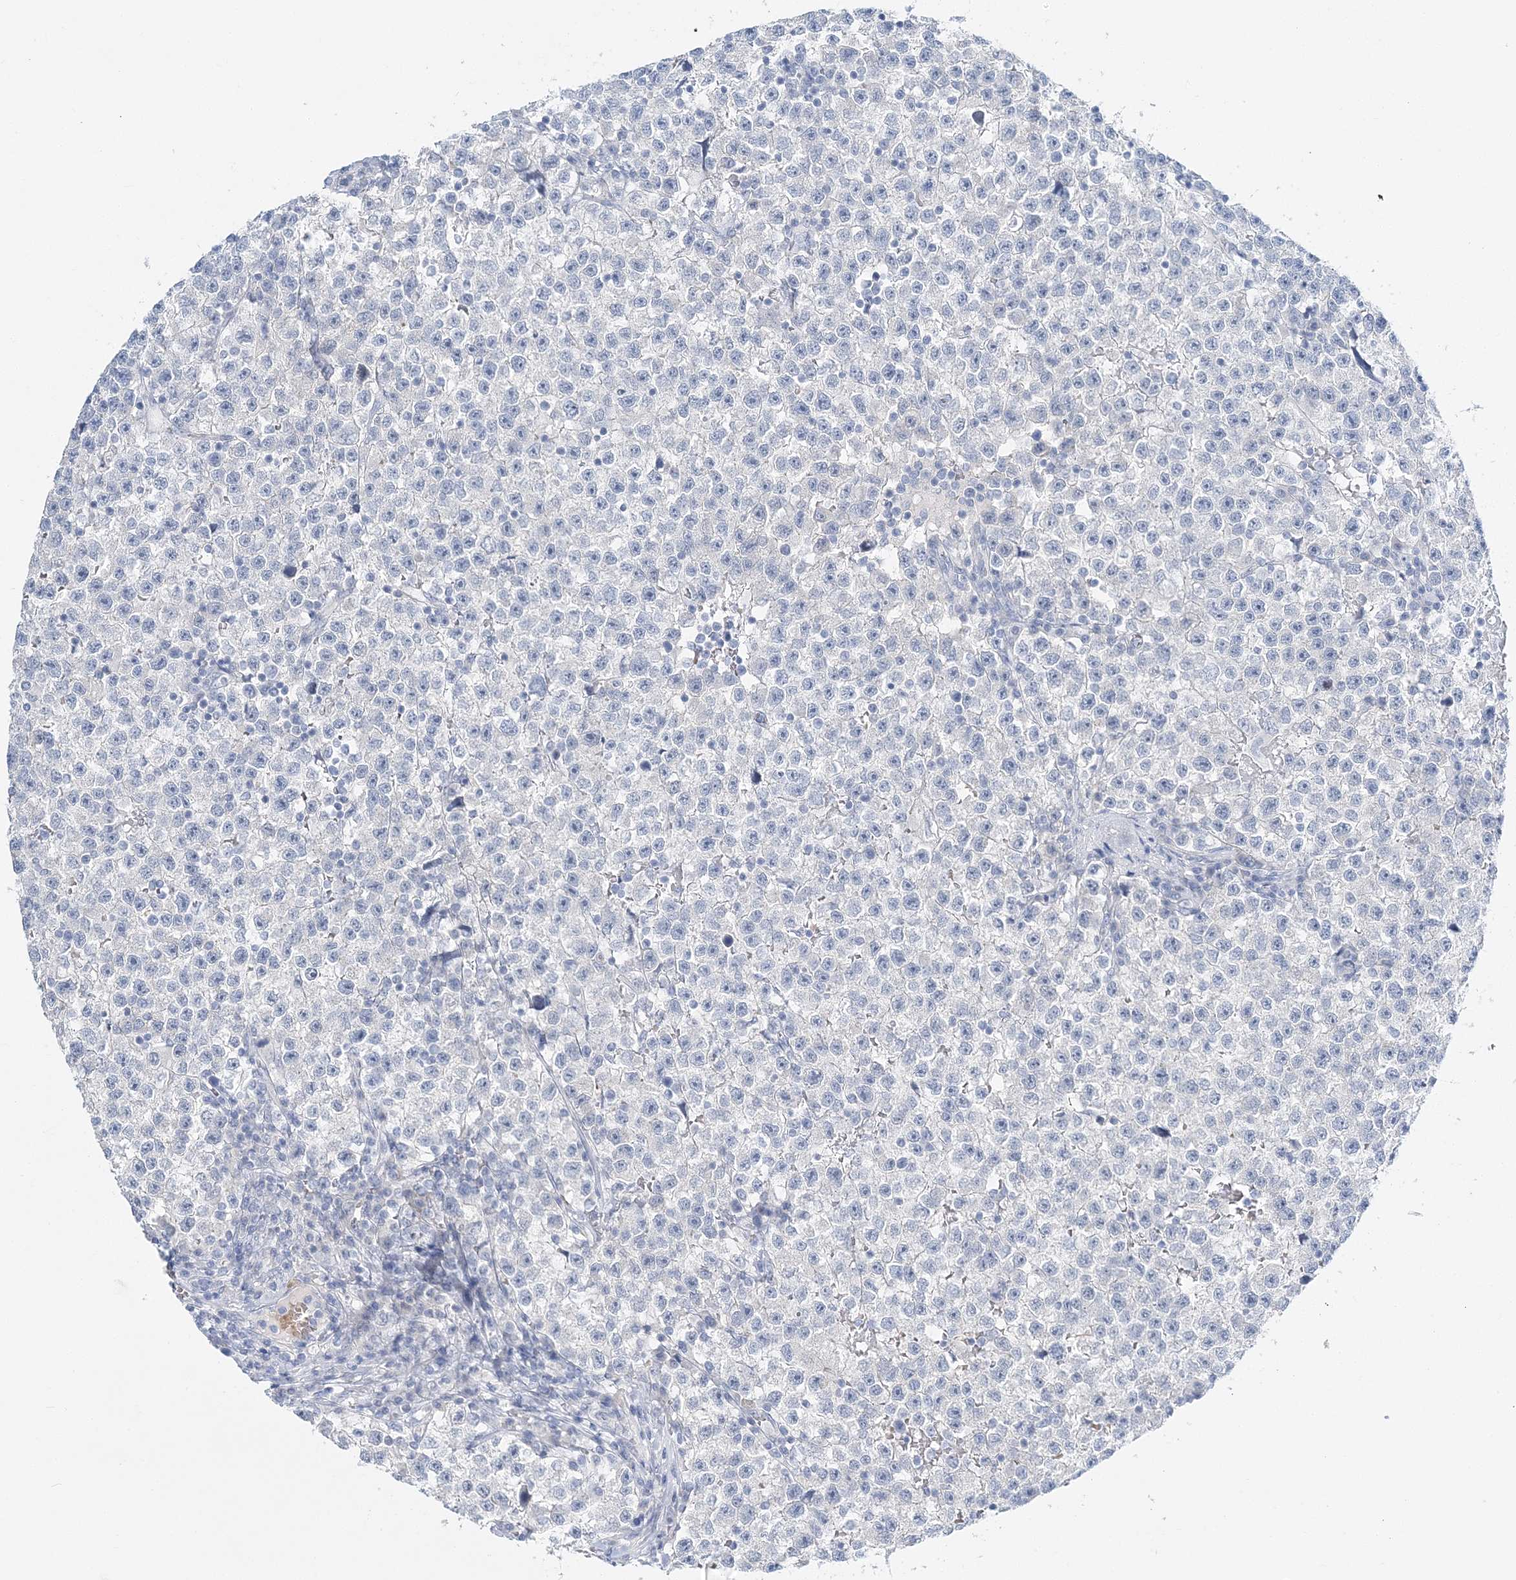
{"staining": {"intensity": "negative", "quantity": "none", "location": "none"}, "tissue": "testis cancer", "cell_type": "Tumor cells", "image_type": "cancer", "snomed": [{"axis": "morphology", "description": "Seminoma, NOS"}, {"axis": "topography", "description": "Testis"}], "caption": "Histopathology image shows no protein staining in tumor cells of testis seminoma tissue. Nuclei are stained in blue.", "gene": "VILL", "patient": {"sex": "male", "age": 22}}